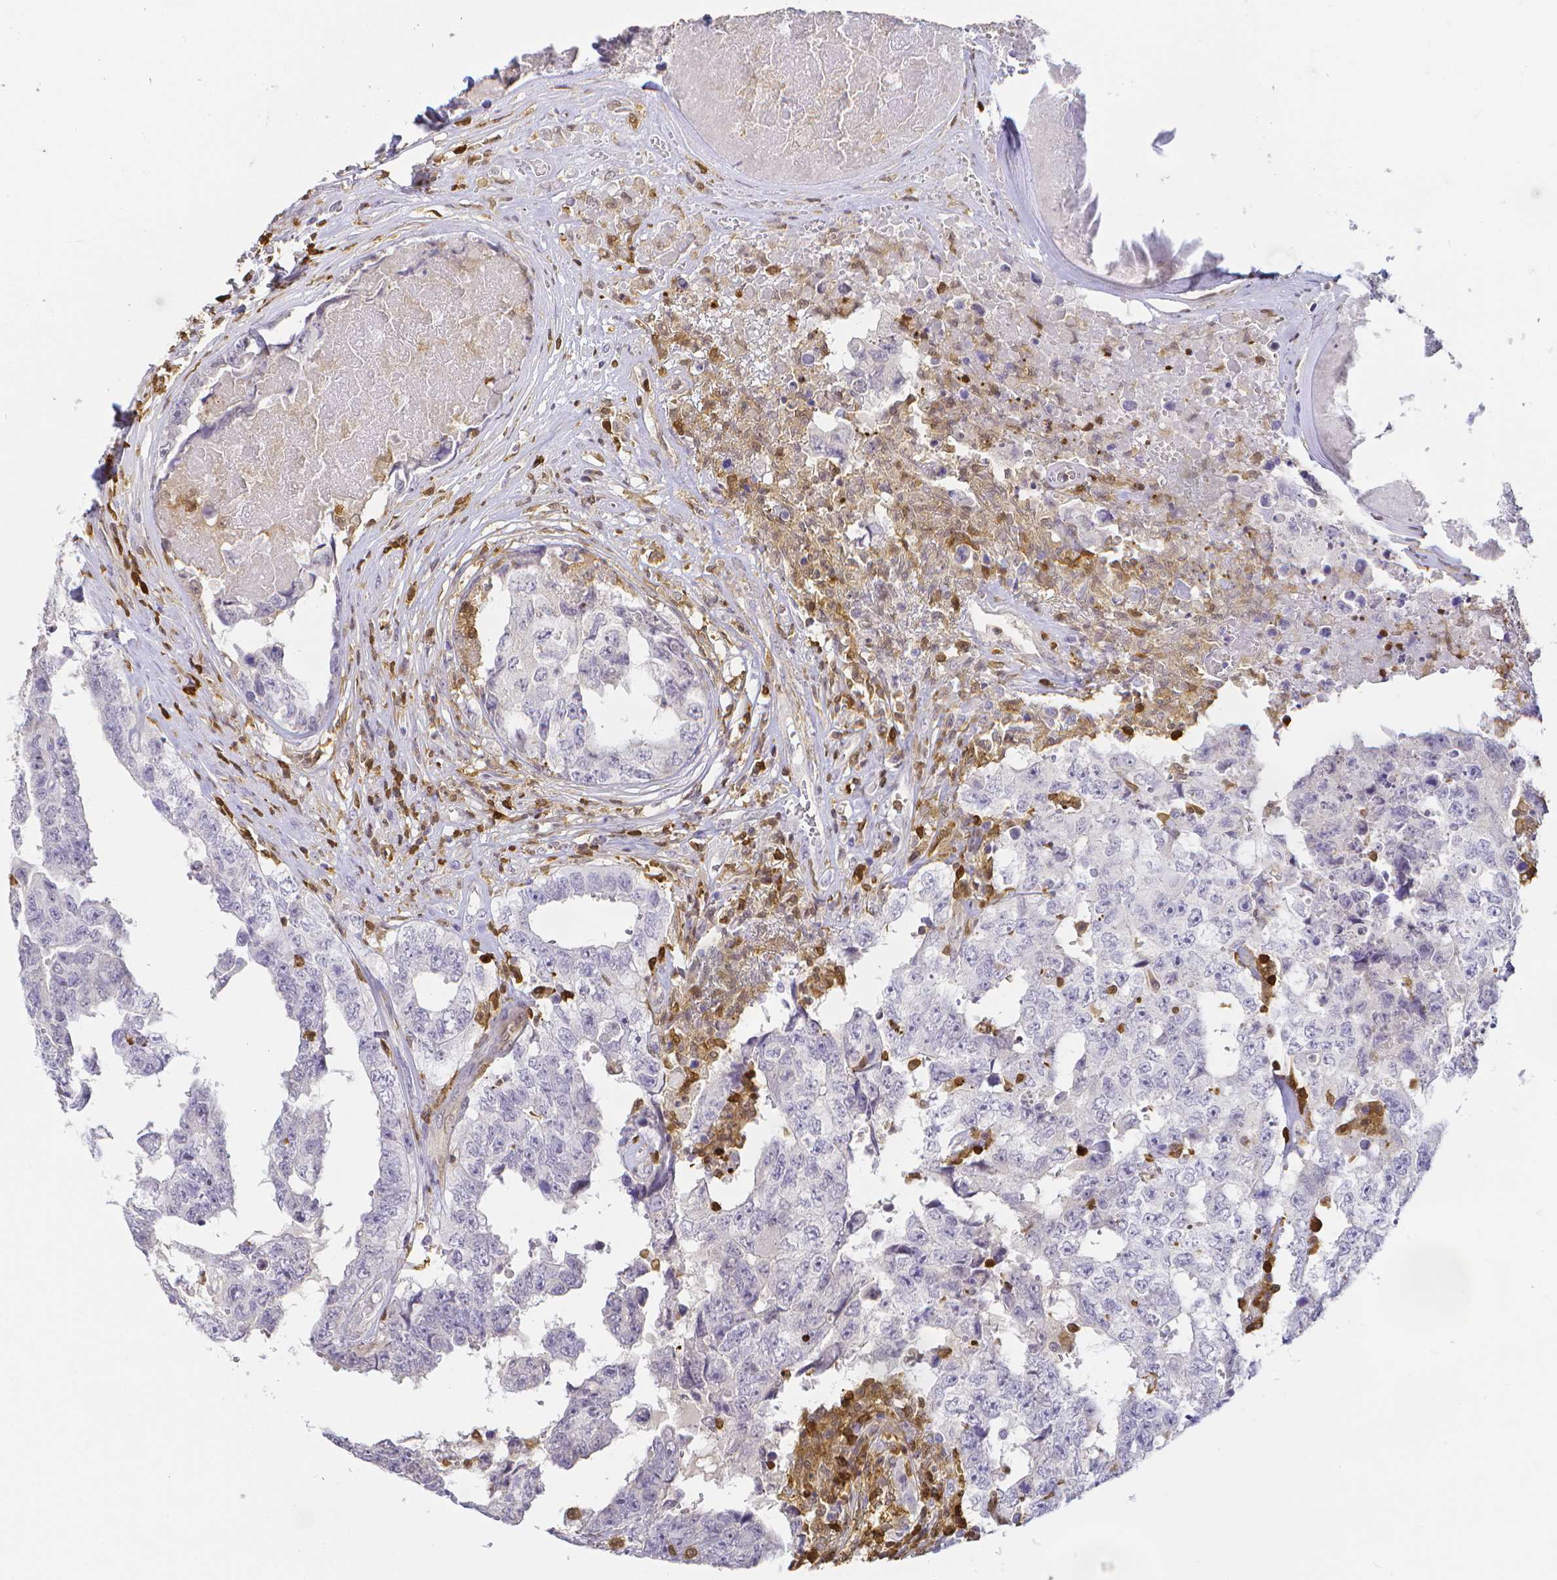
{"staining": {"intensity": "negative", "quantity": "none", "location": "none"}, "tissue": "testis cancer", "cell_type": "Tumor cells", "image_type": "cancer", "snomed": [{"axis": "morphology", "description": "Normal tissue, NOS"}, {"axis": "morphology", "description": "Carcinoma, Embryonal, NOS"}, {"axis": "topography", "description": "Testis"}, {"axis": "topography", "description": "Epididymis"}], "caption": "Tumor cells show no significant expression in testis embryonal carcinoma.", "gene": "COTL1", "patient": {"sex": "male", "age": 25}}